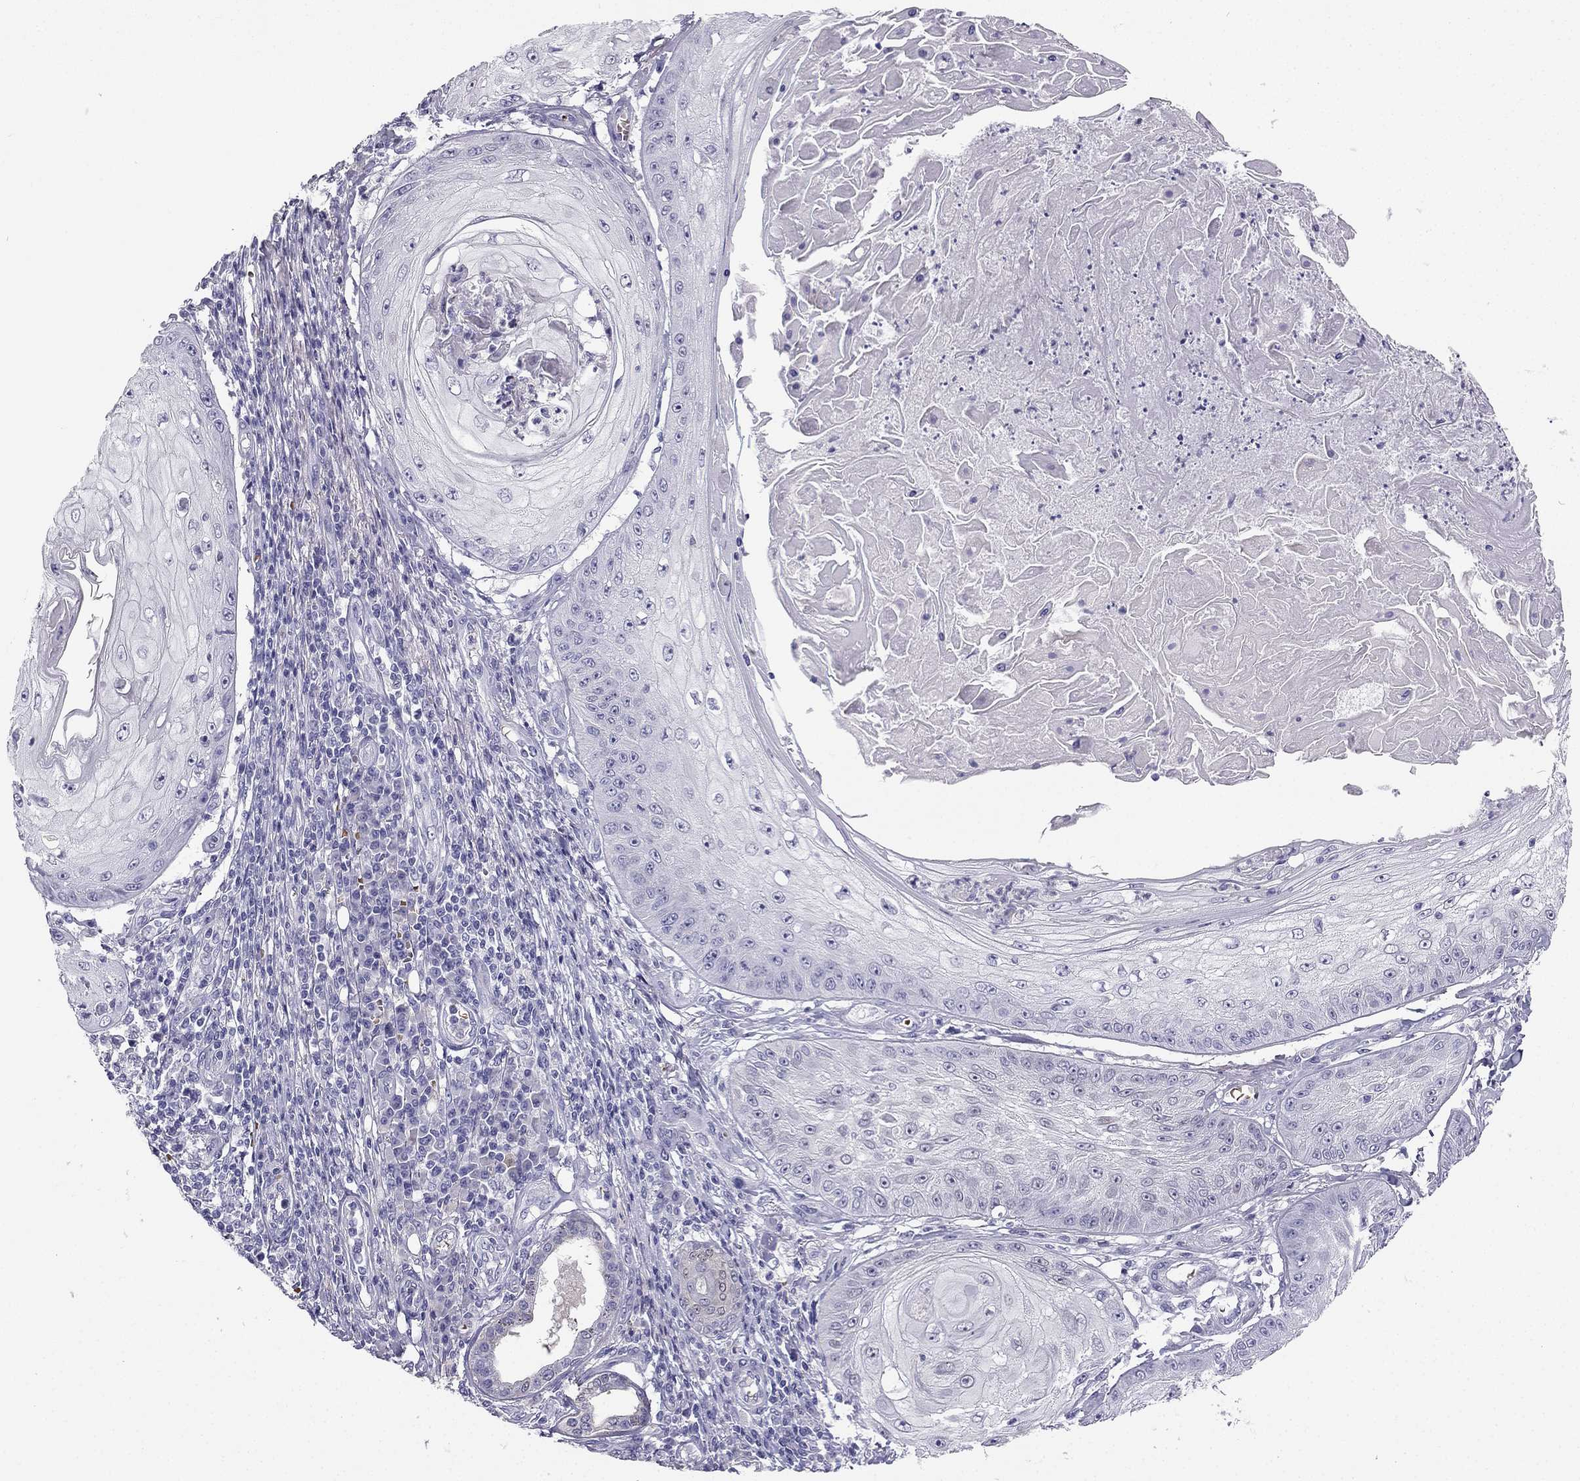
{"staining": {"intensity": "negative", "quantity": "none", "location": "none"}, "tissue": "skin cancer", "cell_type": "Tumor cells", "image_type": "cancer", "snomed": [{"axis": "morphology", "description": "Squamous cell carcinoma, NOS"}, {"axis": "topography", "description": "Skin"}], "caption": "High power microscopy histopathology image of an immunohistochemistry image of skin cancer (squamous cell carcinoma), revealing no significant staining in tumor cells.", "gene": "RSPH14", "patient": {"sex": "male", "age": 70}}